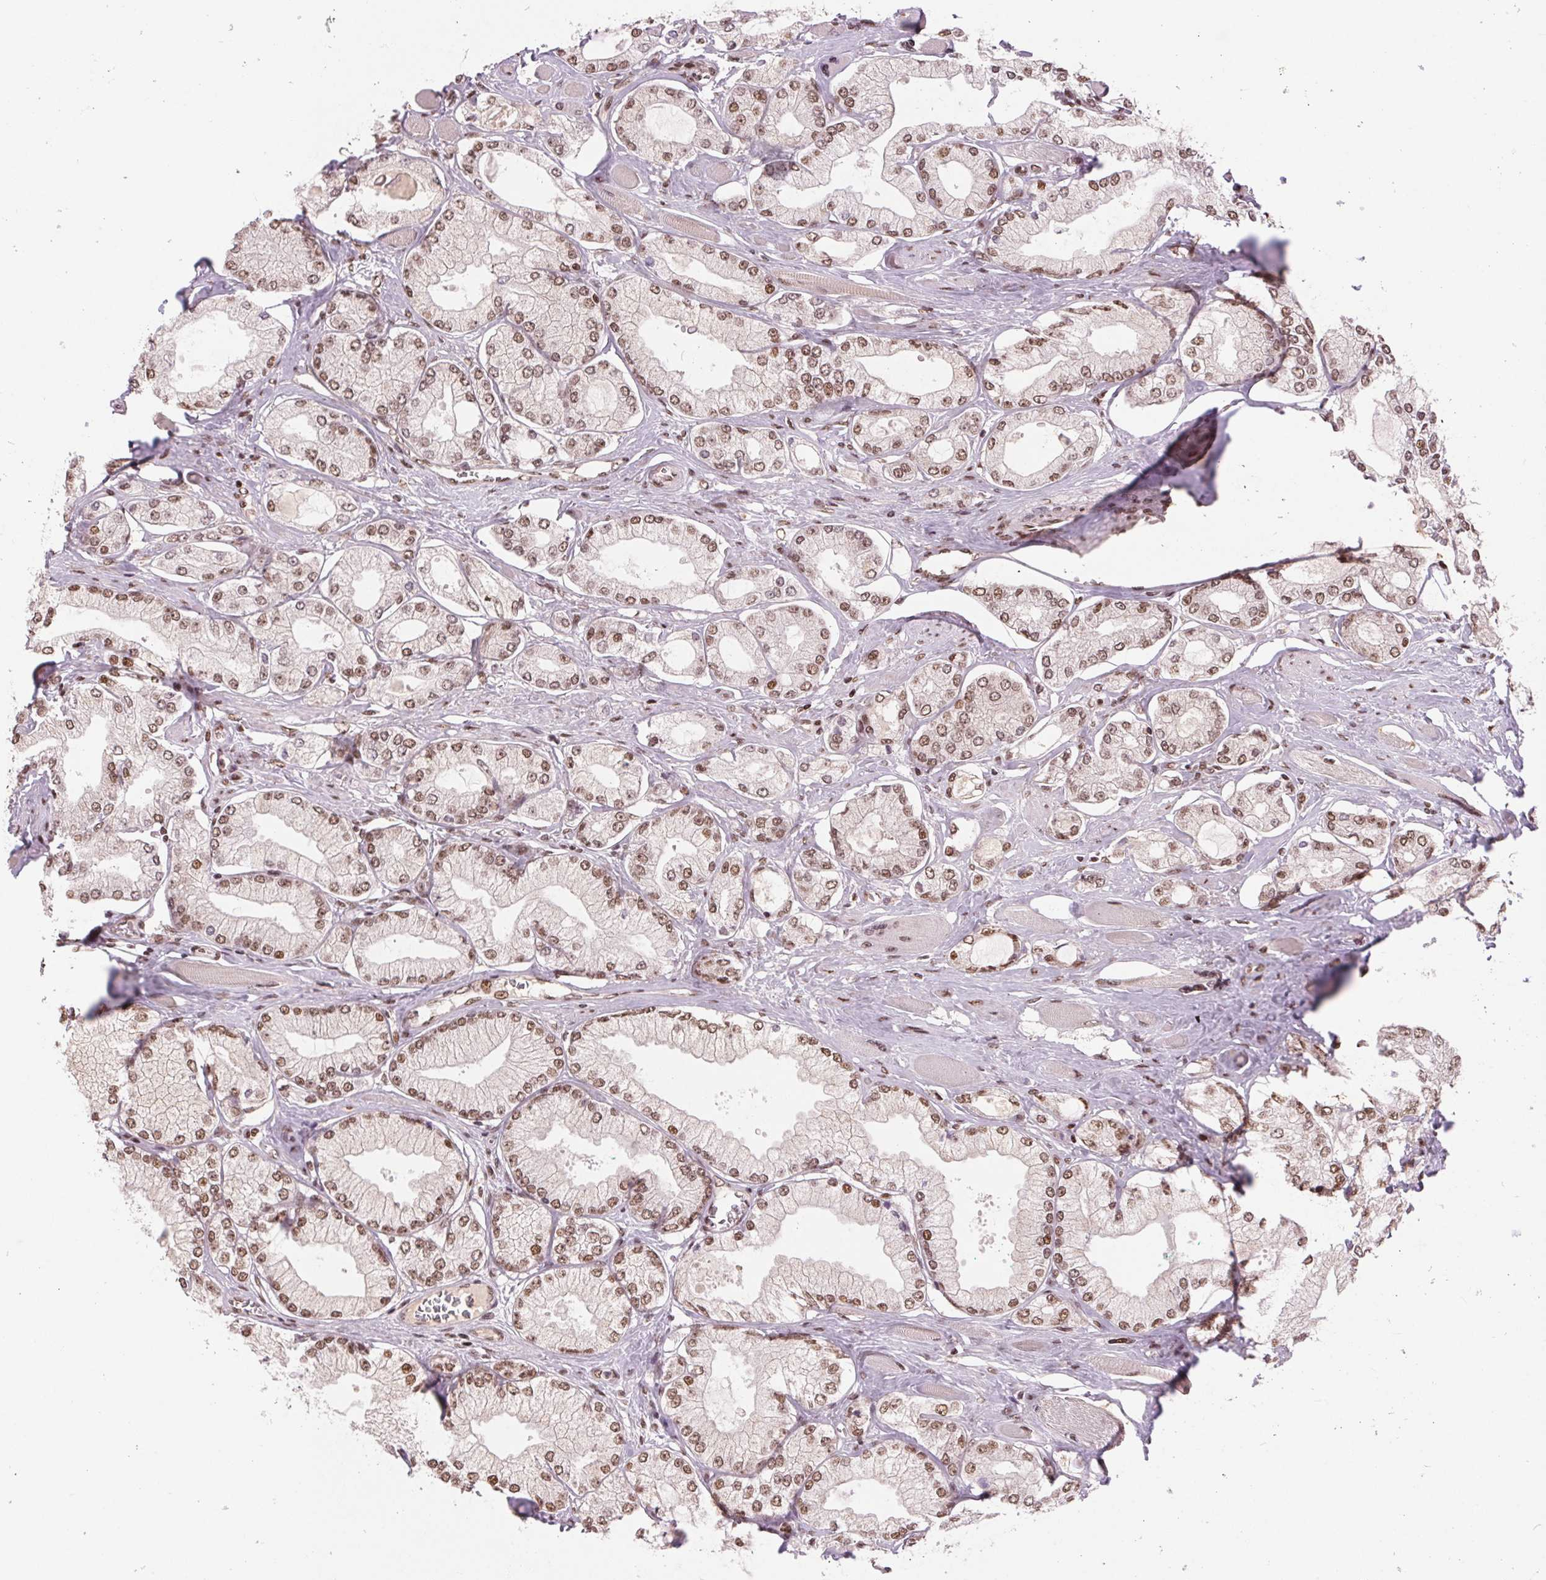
{"staining": {"intensity": "moderate", "quantity": ">75%", "location": "nuclear"}, "tissue": "prostate cancer", "cell_type": "Tumor cells", "image_type": "cancer", "snomed": [{"axis": "morphology", "description": "Adenocarcinoma, High grade"}, {"axis": "topography", "description": "Prostate"}], "caption": "Immunohistochemical staining of prostate adenocarcinoma (high-grade) shows moderate nuclear protein expression in approximately >75% of tumor cells. (Stains: DAB (3,3'-diaminobenzidine) in brown, nuclei in blue, Microscopy: brightfield microscopy at high magnification).", "gene": "RAD23A", "patient": {"sex": "male", "age": 68}}